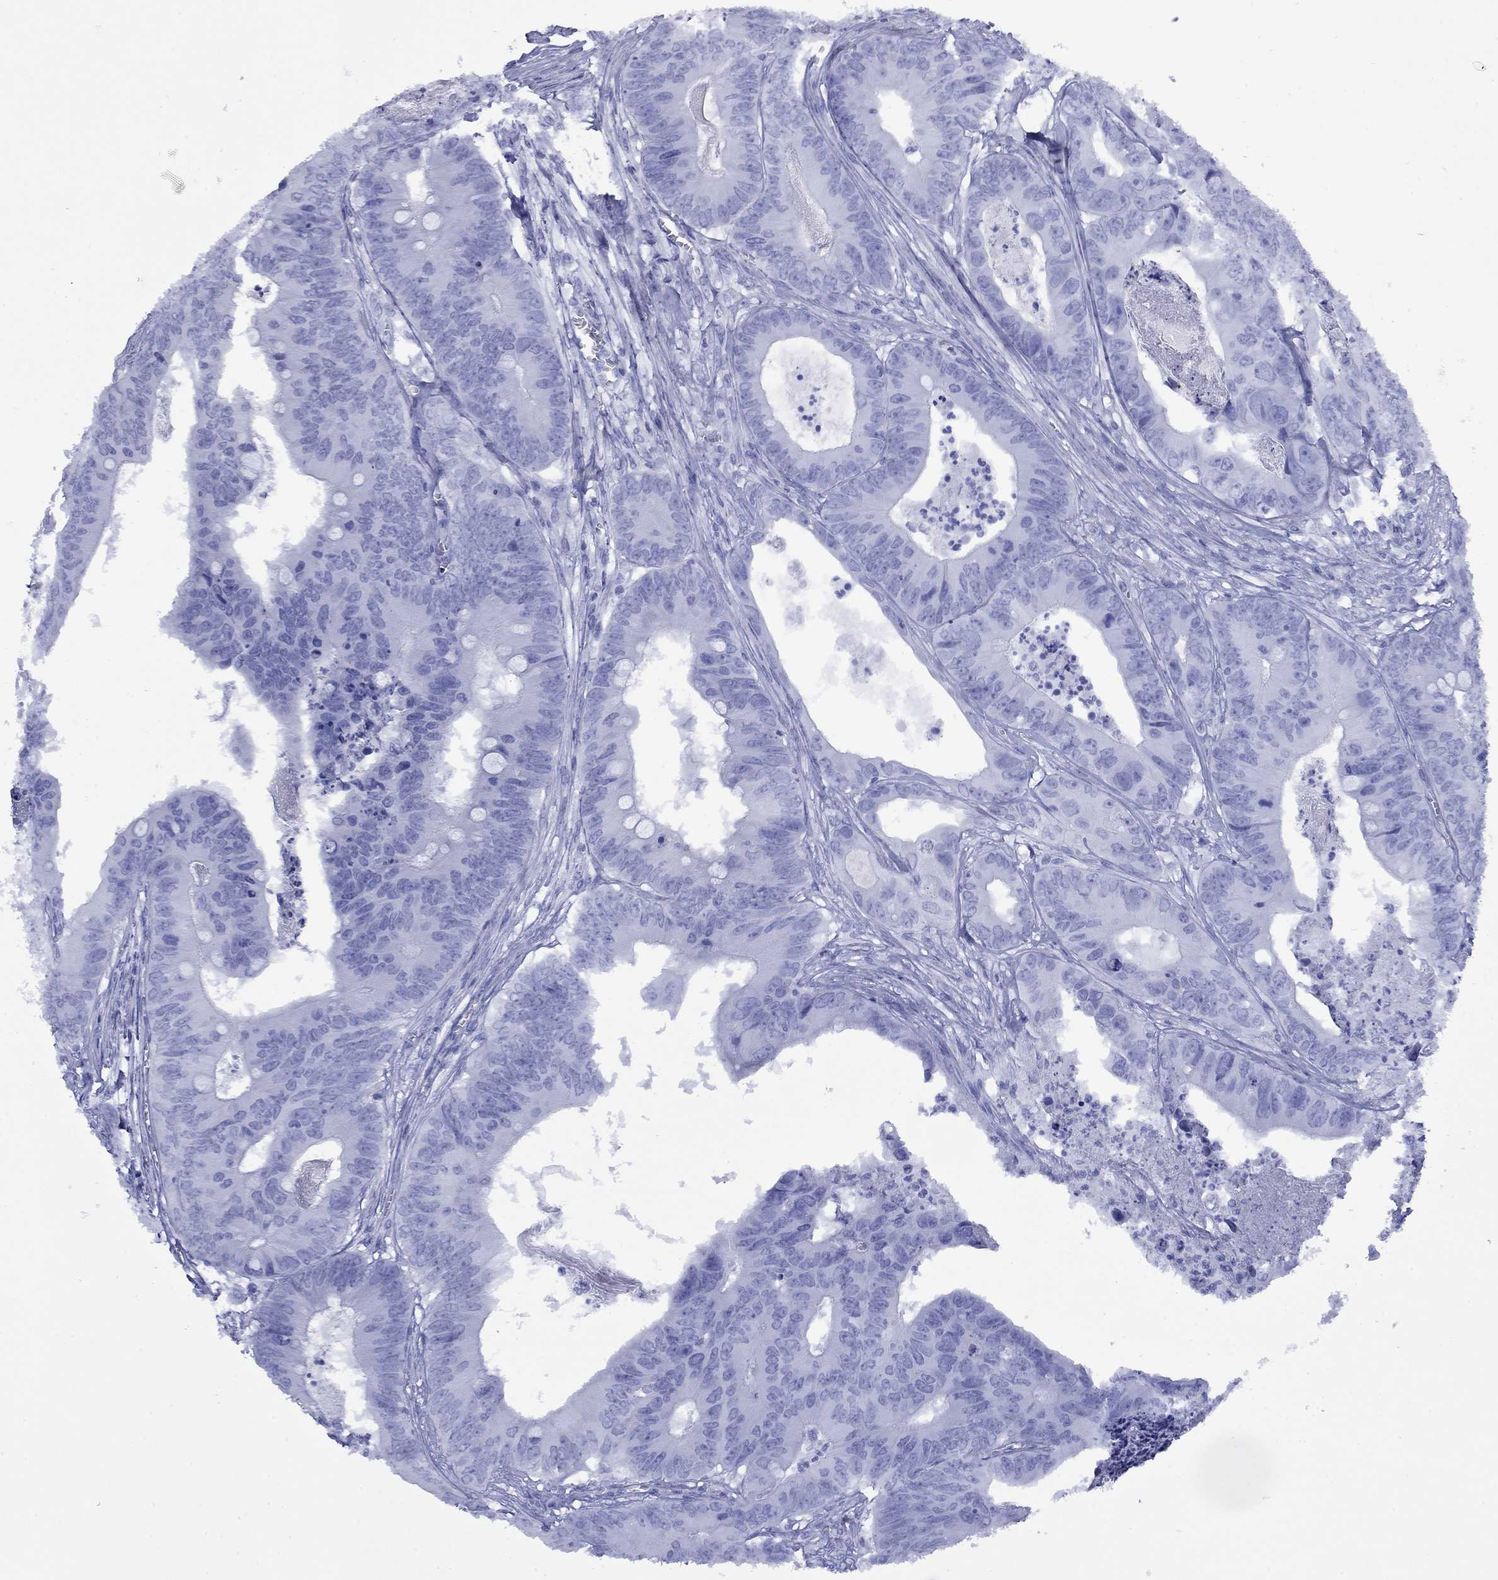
{"staining": {"intensity": "negative", "quantity": "none", "location": "none"}, "tissue": "colorectal cancer", "cell_type": "Tumor cells", "image_type": "cancer", "snomed": [{"axis": "morphology", "description": "Adenocarcinoma, NOS"}, {"axis": "topography", "description": "Colon"}], "caption": "Immunohistochemistry (IHC) image of adenocarcinoma (colorectal) stained for a protein (brown), which displays no positivity in tumor cells.", "gene": "GIP", "patient": {"sex": "male", "age": 84}}